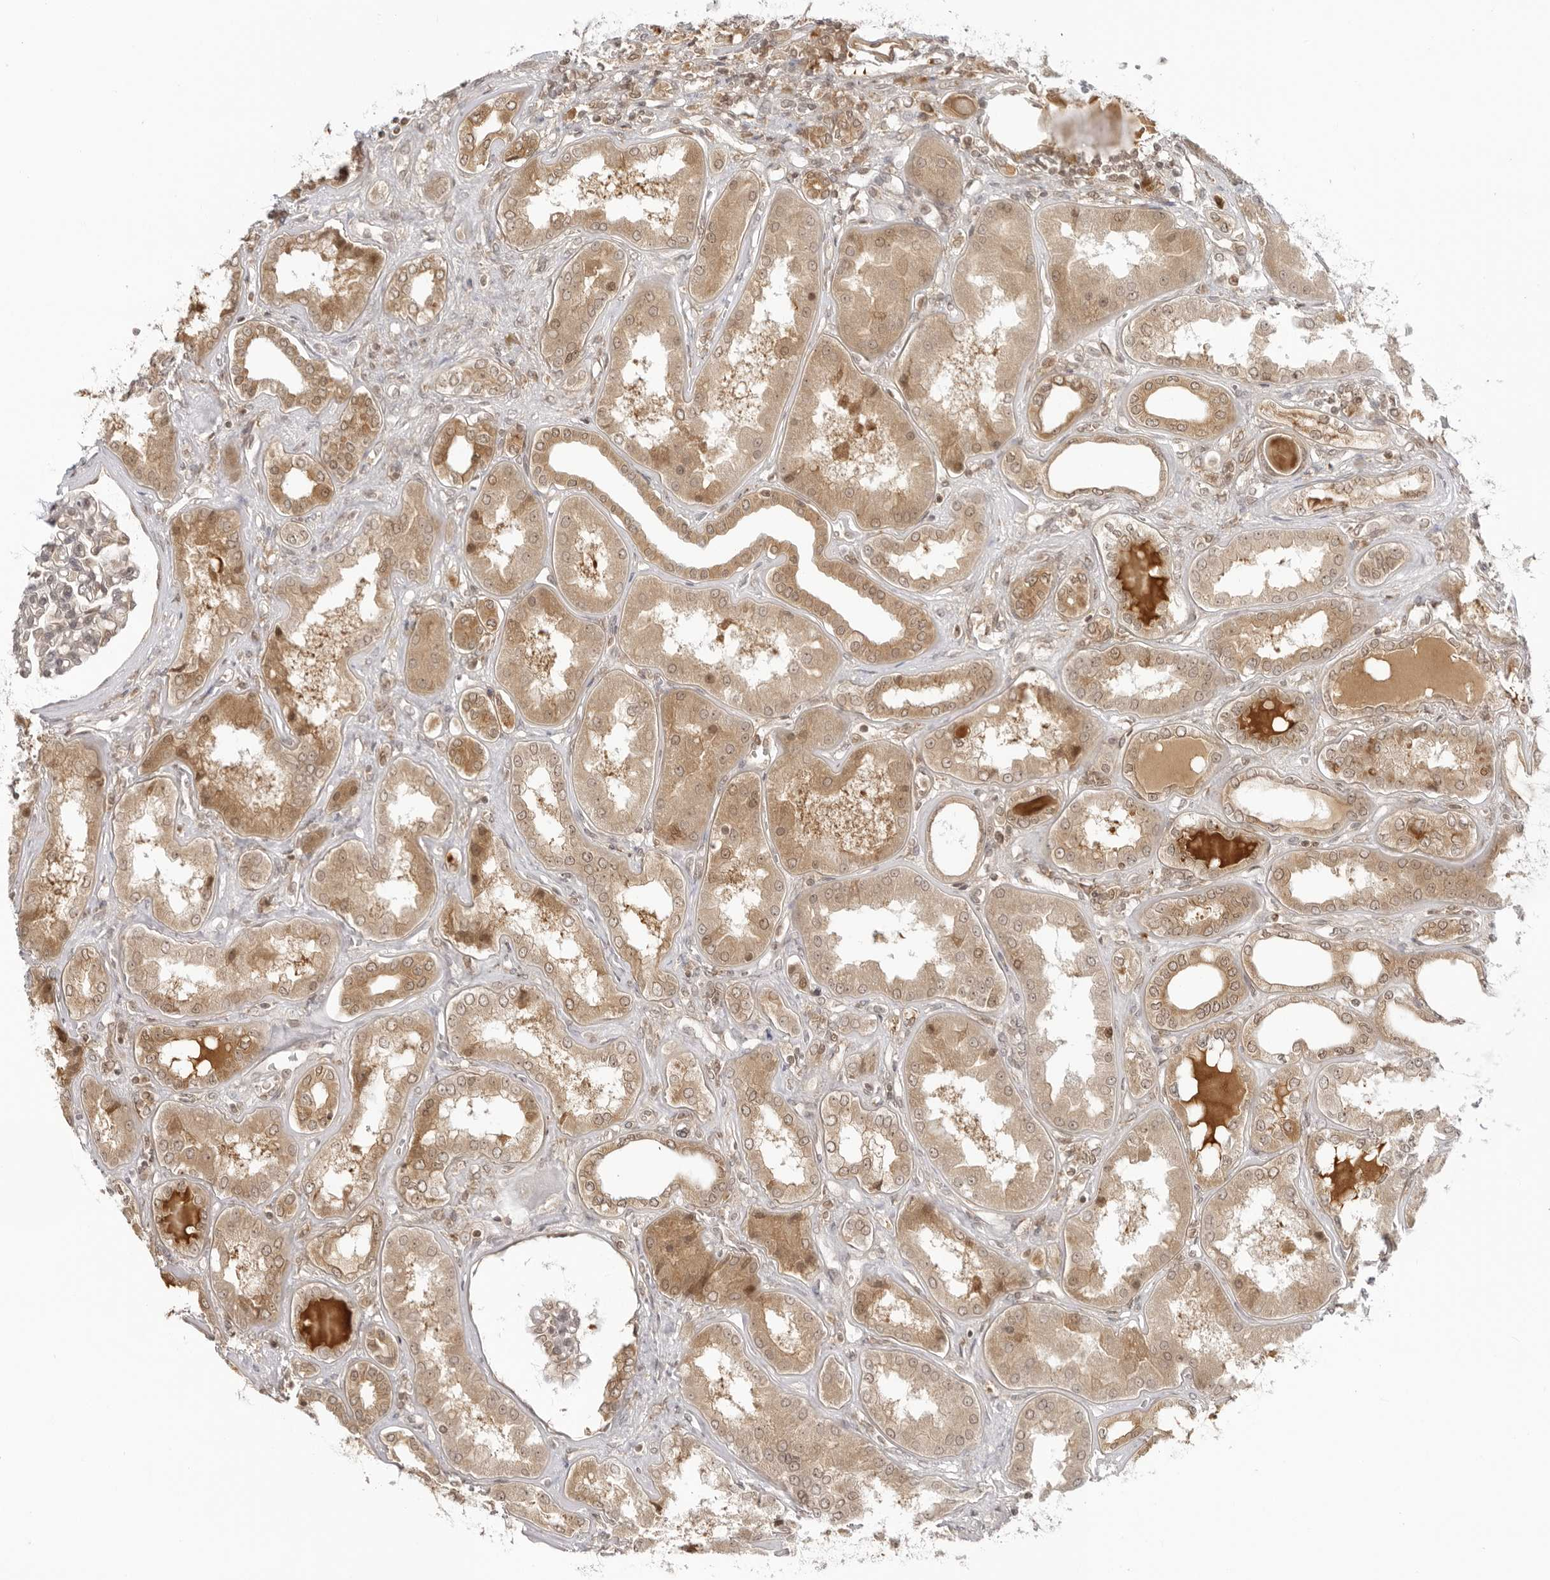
{"staining": {"intensity": "moderate", "quantity": "<25%", "location": "cytoplasmic/membranous"}, "tissue": "kidney", "cell_type": "Cells in glomeruli", "image_type": "normal", "snomed": [{"axis": "morphology", "description": "Normal tissue, NOS"}, {"axis": "topography", "description": "Kidney"}], "caption": "IHC of benign human kidney exhibits low levels of moderate cytoplasmic/membranous staining in about <25% of cells in glomeruli.", "gene": "PRRC2C", "patient": {"sex": "female", "age": 56}}